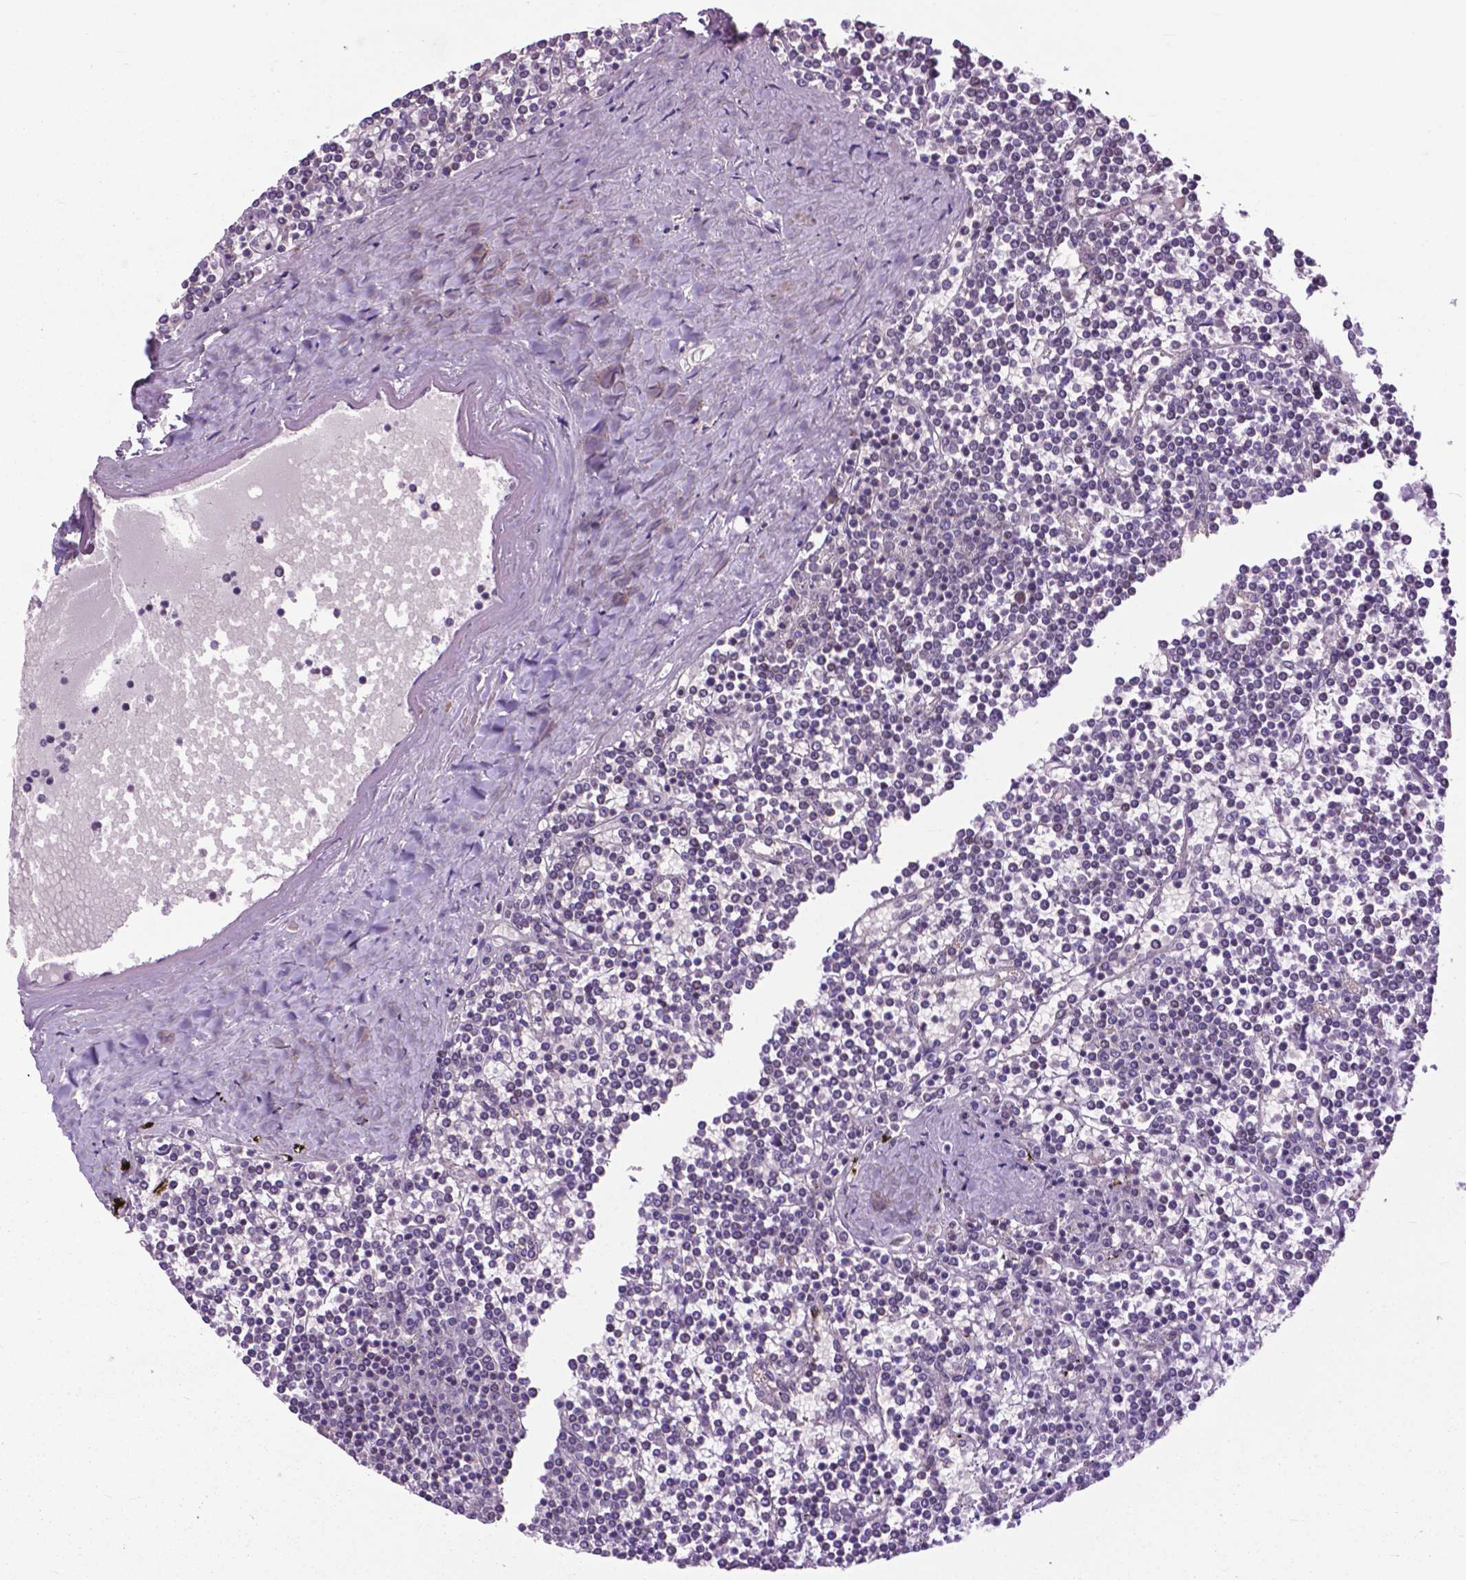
{"staining": {"intensity": "negative", "quantity": "none", "location": "none"}, "tissue": "lymphoma", "cell_type": "Tumor cells", "image_type": "cancer", "snomed": [{"axis": "morphology", "description": "Malignant lymphoma, non-Hodgkin's type, Low grade"}, {"axis": "topography", "description": "Spleen"}], "caption": "A photomicrograph of malignant lymphoma, non-Hodgkin's type (low-grade) stained for a protein shows no brown staining in tumor cells.", "gene": "OTUB1", "patient": {"sex": "female", "age": 19}}